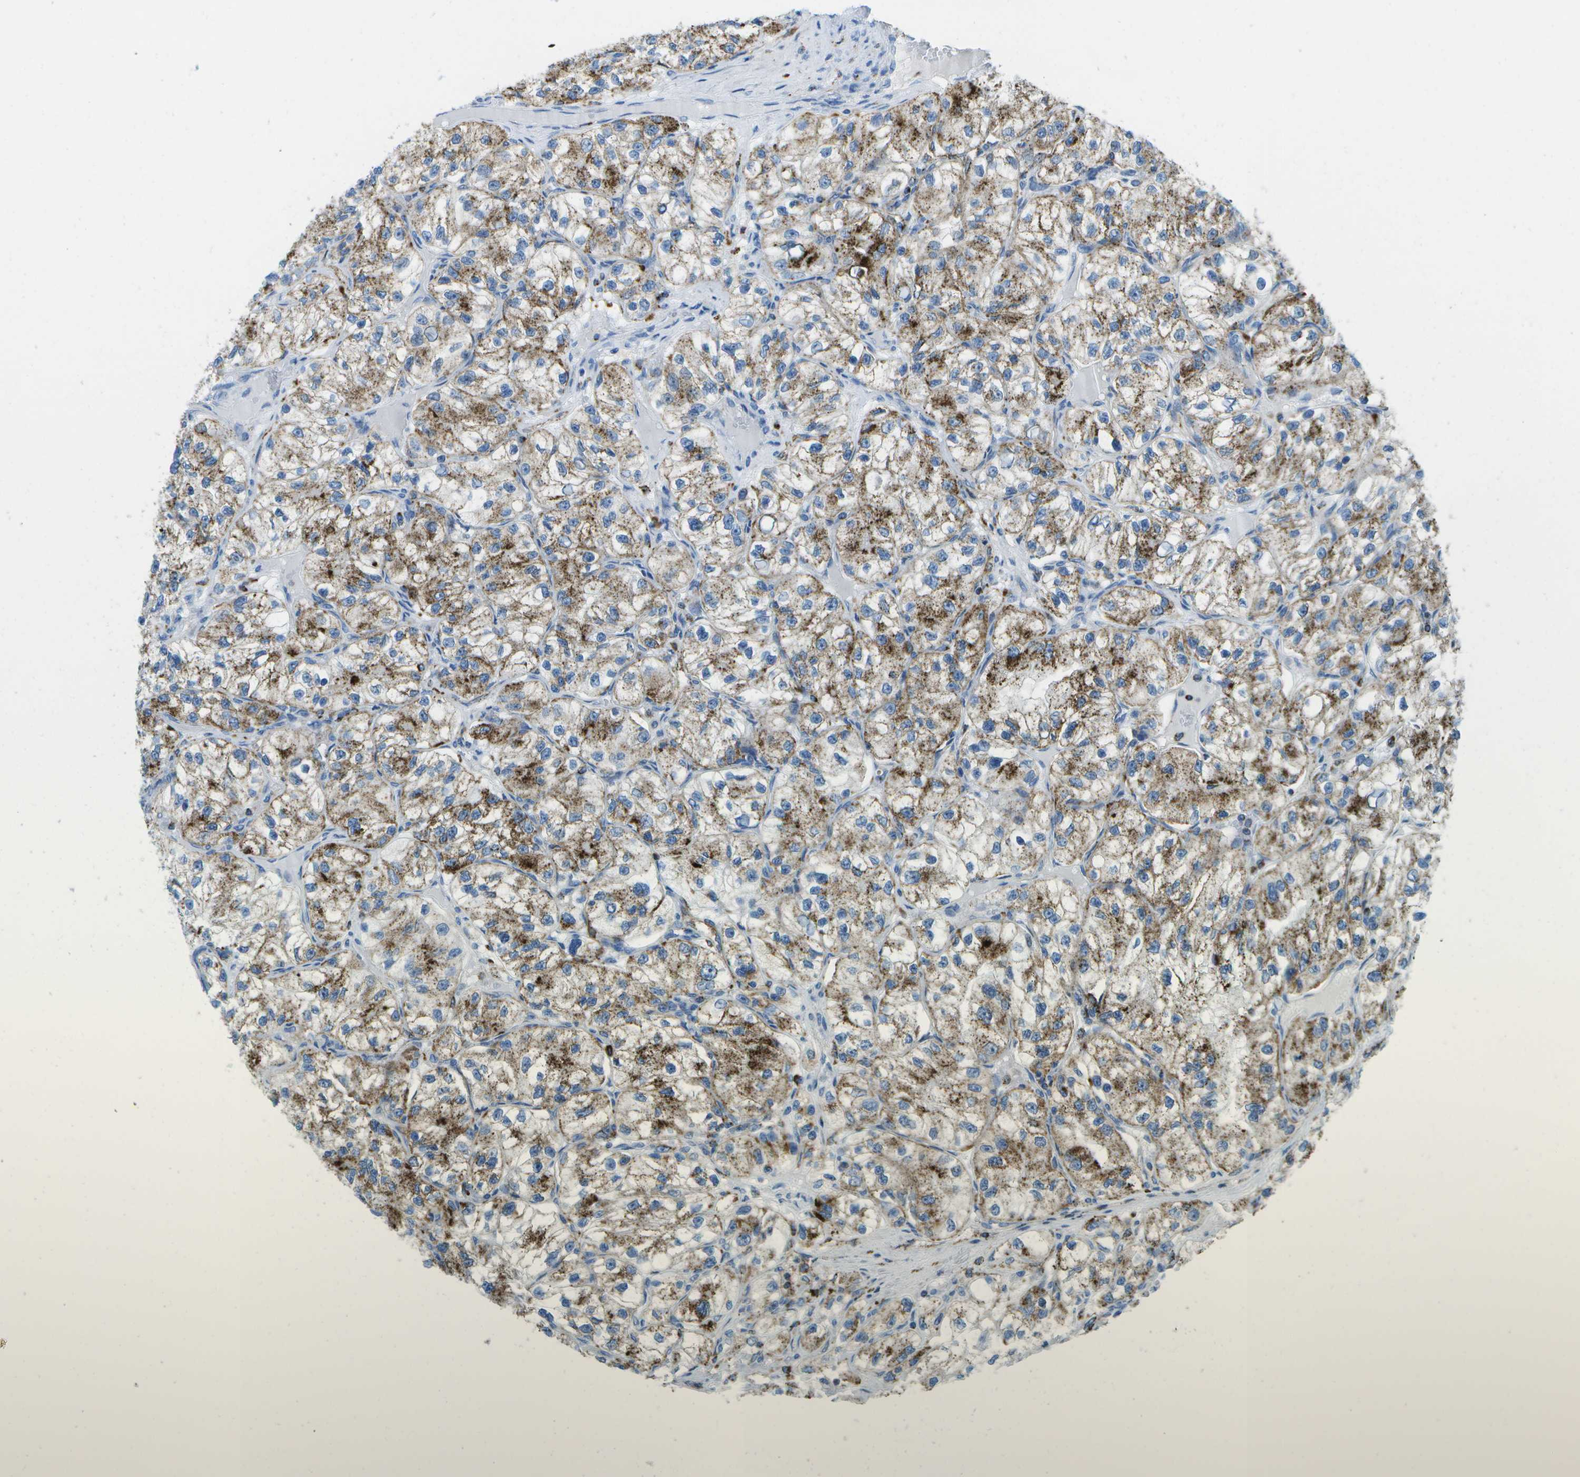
{"staining": {"intensity": "moderate", "quantity": ">75%", "location": "cytoplasmic/membranous"}, "tissue": "renal cancer", "cell_type": "Tumor cells", "image_type": "cancer", "snomed": [{"axis": "morphology", "description": "Adenocarcinoma, NOS"}, {"axis": "topography", "description": "Kidney"}], "caption": "Protein expression analysis of human renal cancer reveals moderate cytoplasmic/membranous positivity in about >75% of tumor cells.", "gene": "PRCP", "patient": {"sex": "female", "age": 57}}